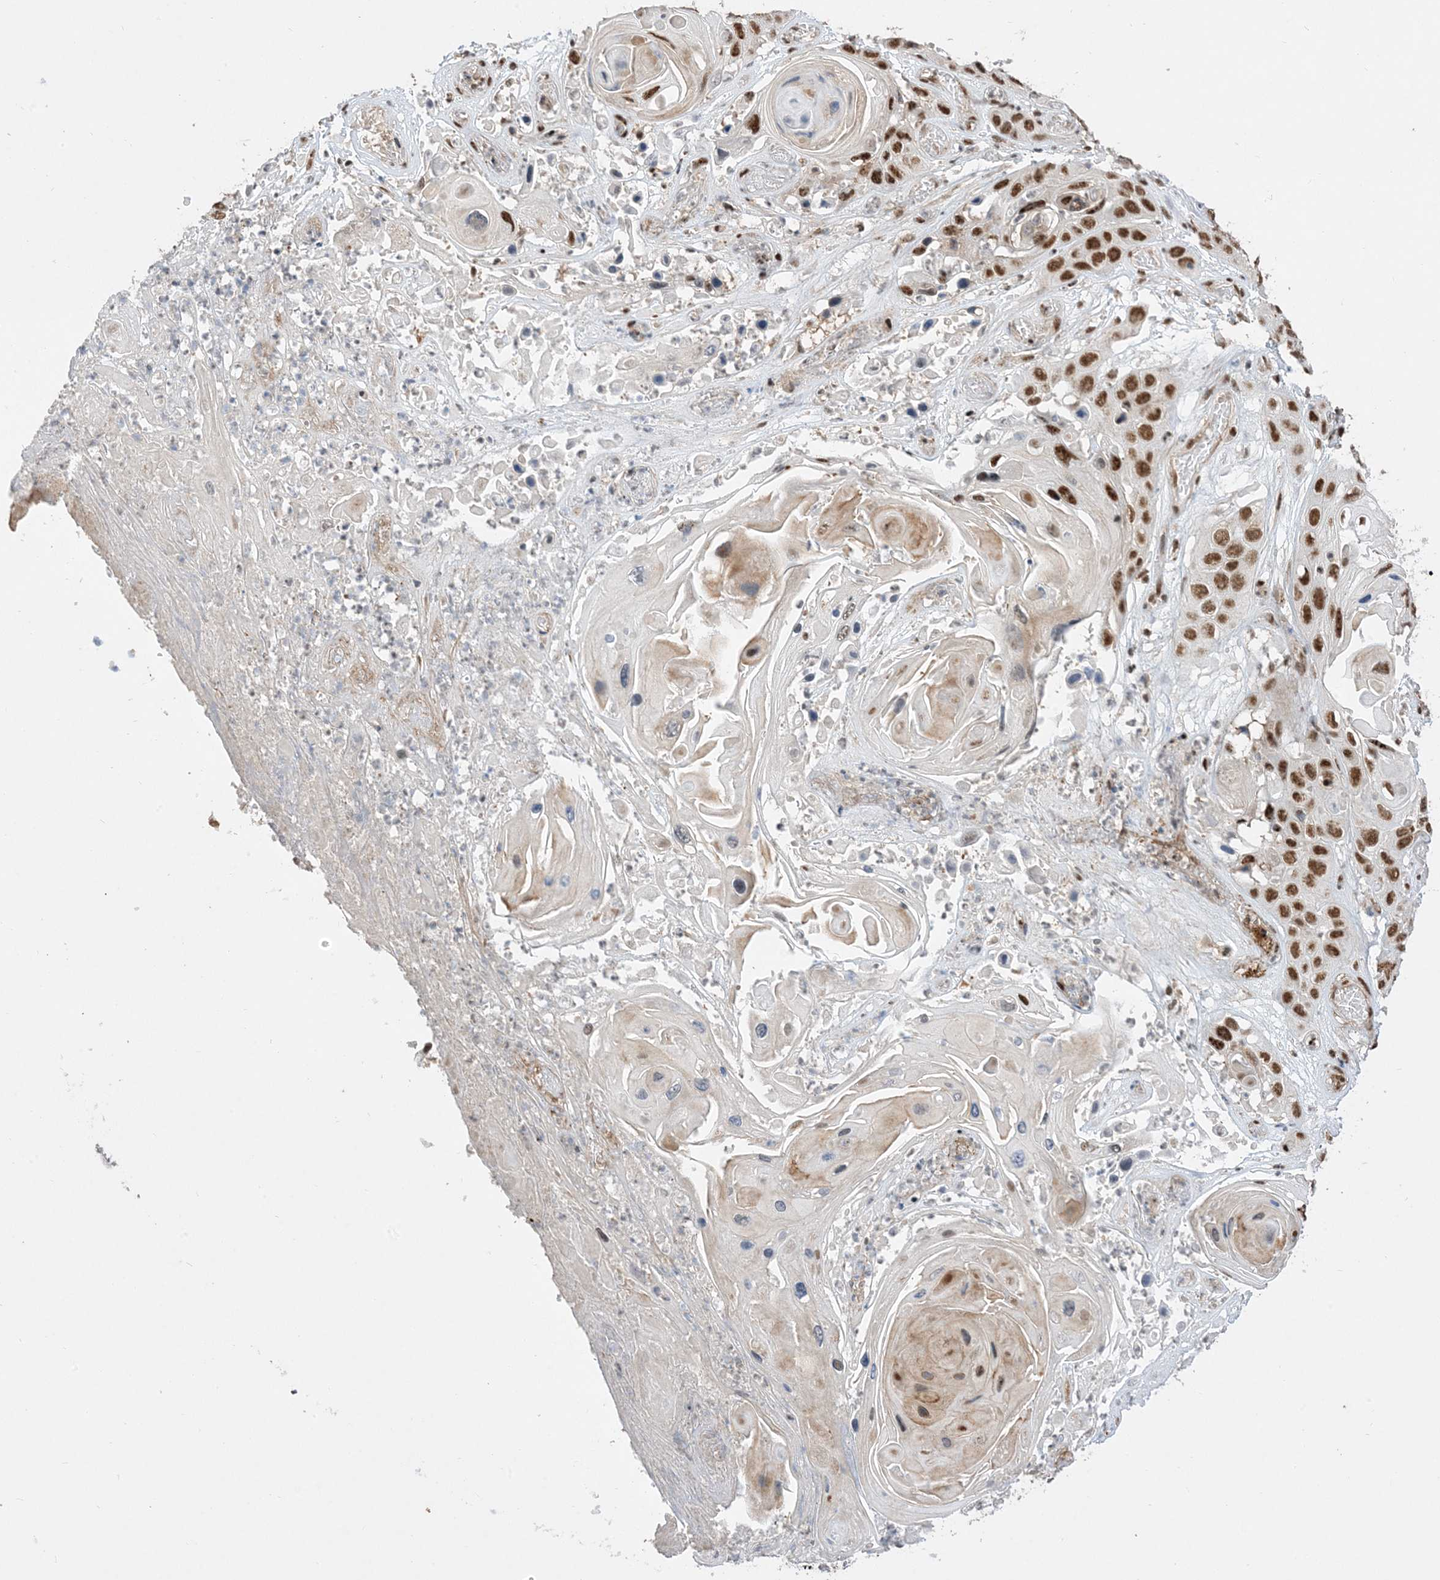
{"staining": {"intensity": "strong", "quantity": "25%-75%", "location": "nuclear"}, "tissue": "skin cancer", "cell_type": "Tumor cells", "image_type": "cancer", "snomed": [{"axis": "morphology", "description": "Squamous cell carcinoma, NOS"}, {"axis": "topography", "description": "Skin"}], "caption": "A high amount of strong nuclear expression is present in about 25%-75% of tumor cells in skin squamous cell carcinoma tissue. (Brightfield microscopy of DAB IHC at high magnification).", "gene": "SF3A3", "patient": {"sex": "male", "age": 55}}